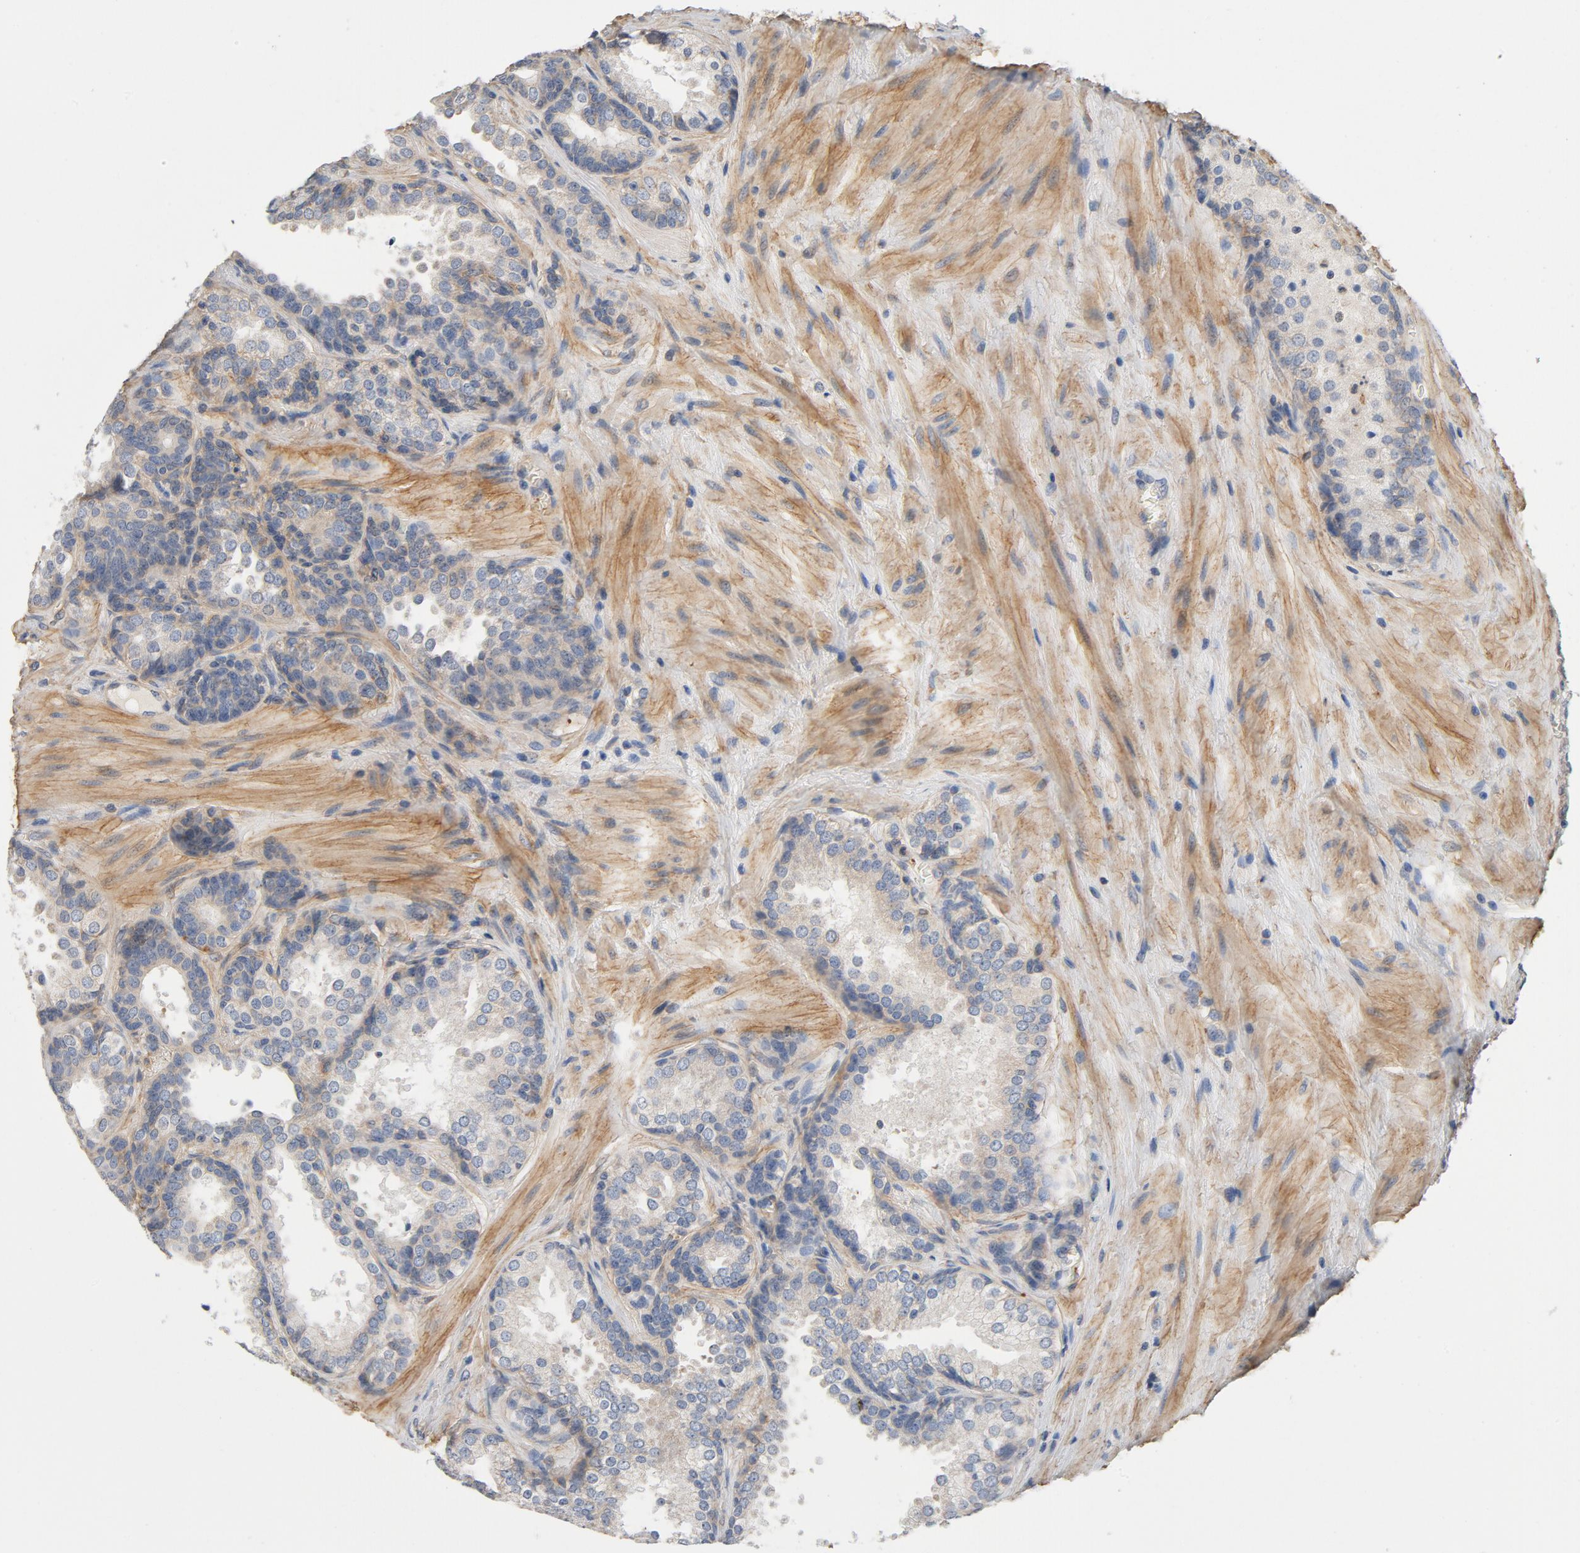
{"staining": {"intensity": "weak", "quantity": ">75%", "location": "cytoplasmic/membranous"}, "tissue": "prostate cancer", "cell_type": "Tumor cells", "image_type": "cancer", "snomed": [{"axis": "morphology", "description": "Adenocarcinoma, High grade"}, {"axis": "topography", "description": "Prostate"}], "caption": "An image of prostate adenocarcinoma (high-grade) stained for a protein reveals weak cytoplasmic/membranous brown staining in tumor cells.", "gene": "ILK", "patient": {"sex": "male", "age": 70}}